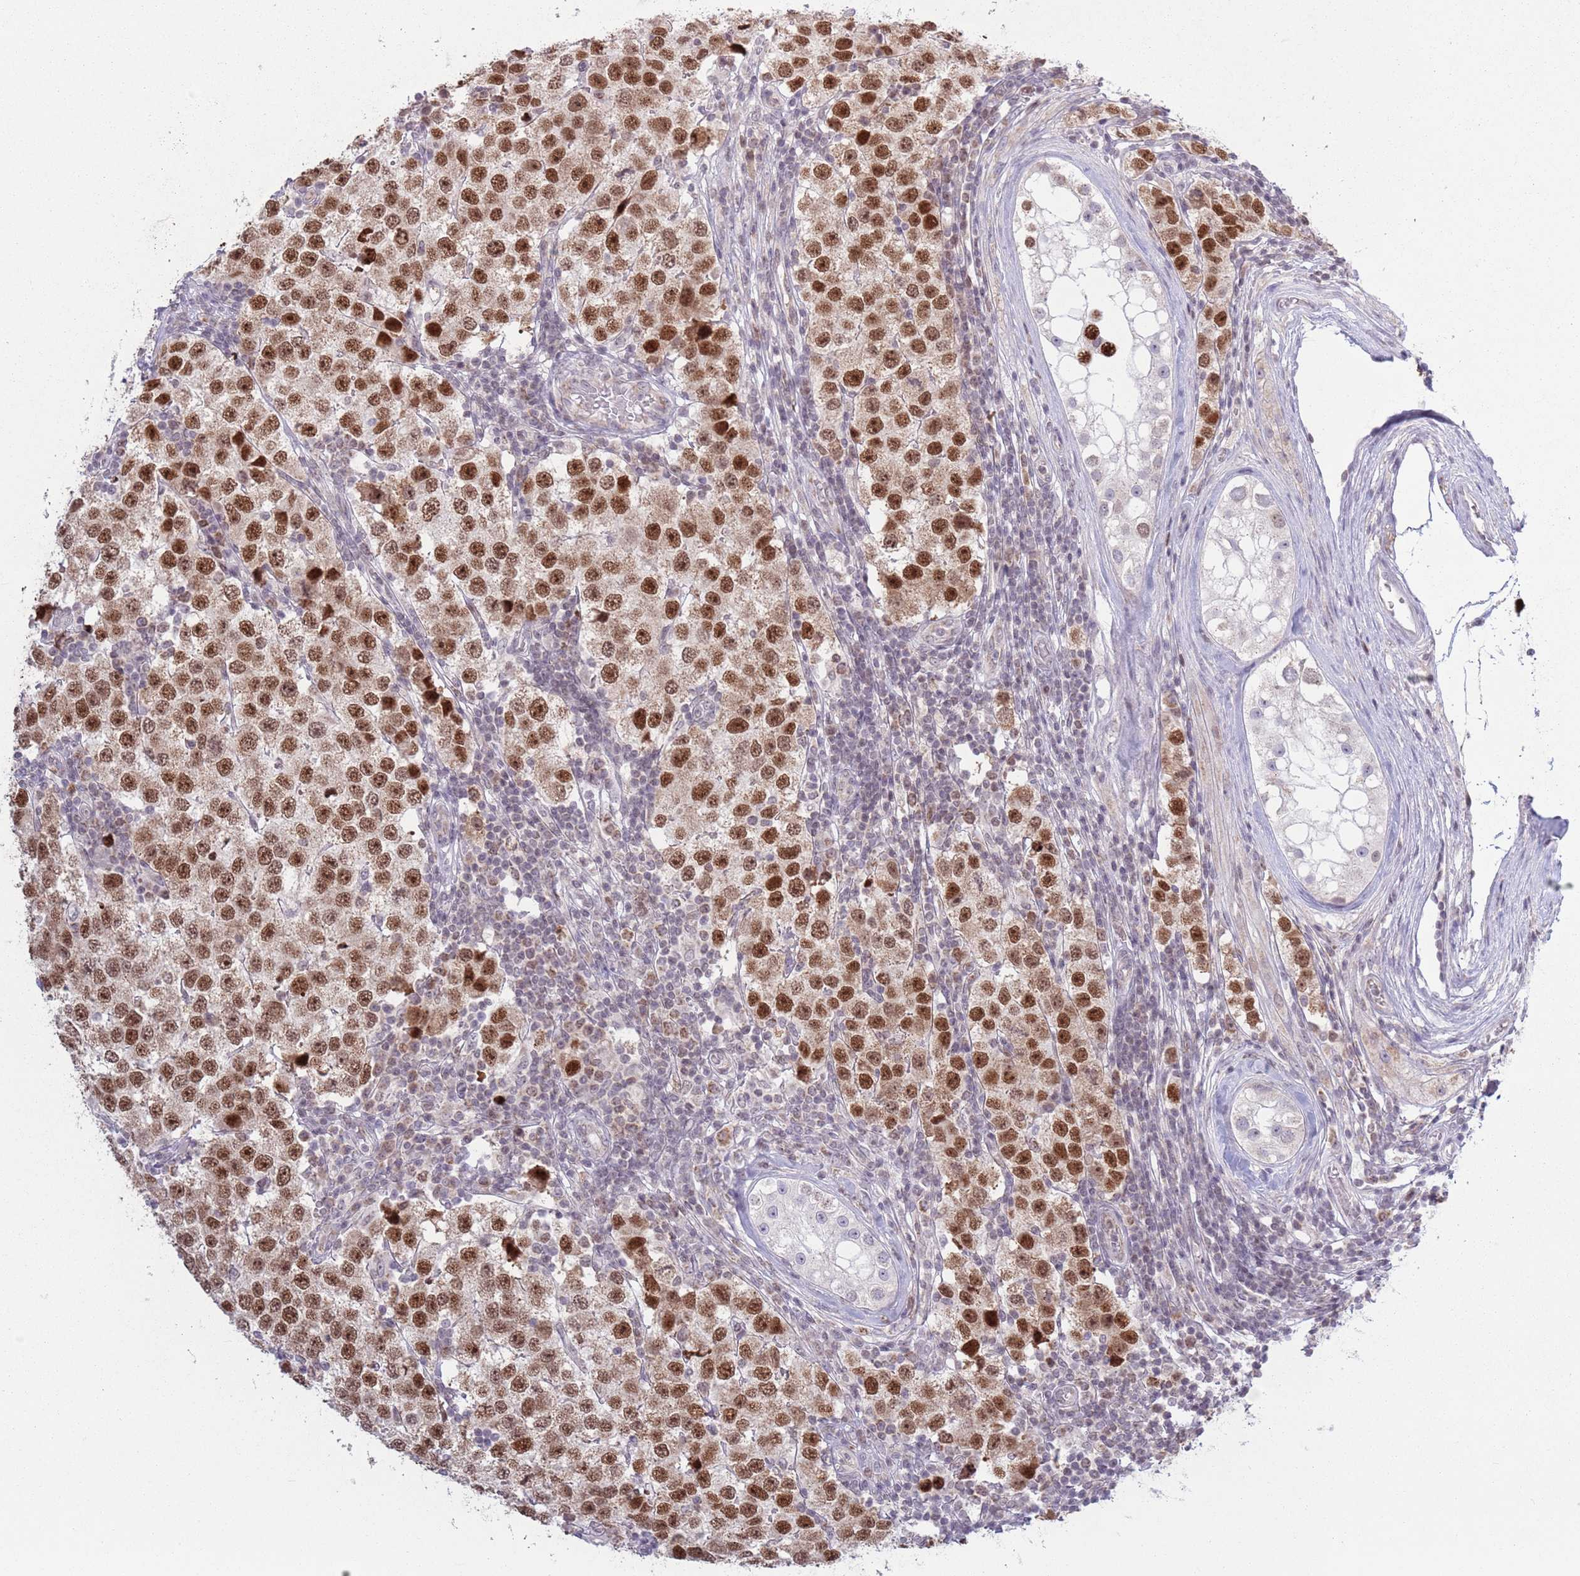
{"staining": {"intensity": "moderate", "quantity": ">75%", "location": "nuclear"}, "tissue": "testis cancer", "cell_type": "Tumor cells", "image_type": "cancer", "snomed": [{"axis": "morphology", "description": "Seminoma, NOS"}, {"axis": "topography", "description": "Testis"}], "caption": "Testis cancer (seminoma) was stained to show a protein in brown. There is medium levels of moderate nuclear staining in about >75% of tumor cells. (DAB (3,3'-diaminobenzidine) IHC, brown staining for protein, blue staining for nuclei).", "gene": "MRPL34", "patient": {"sex": "male", "age": 34}}